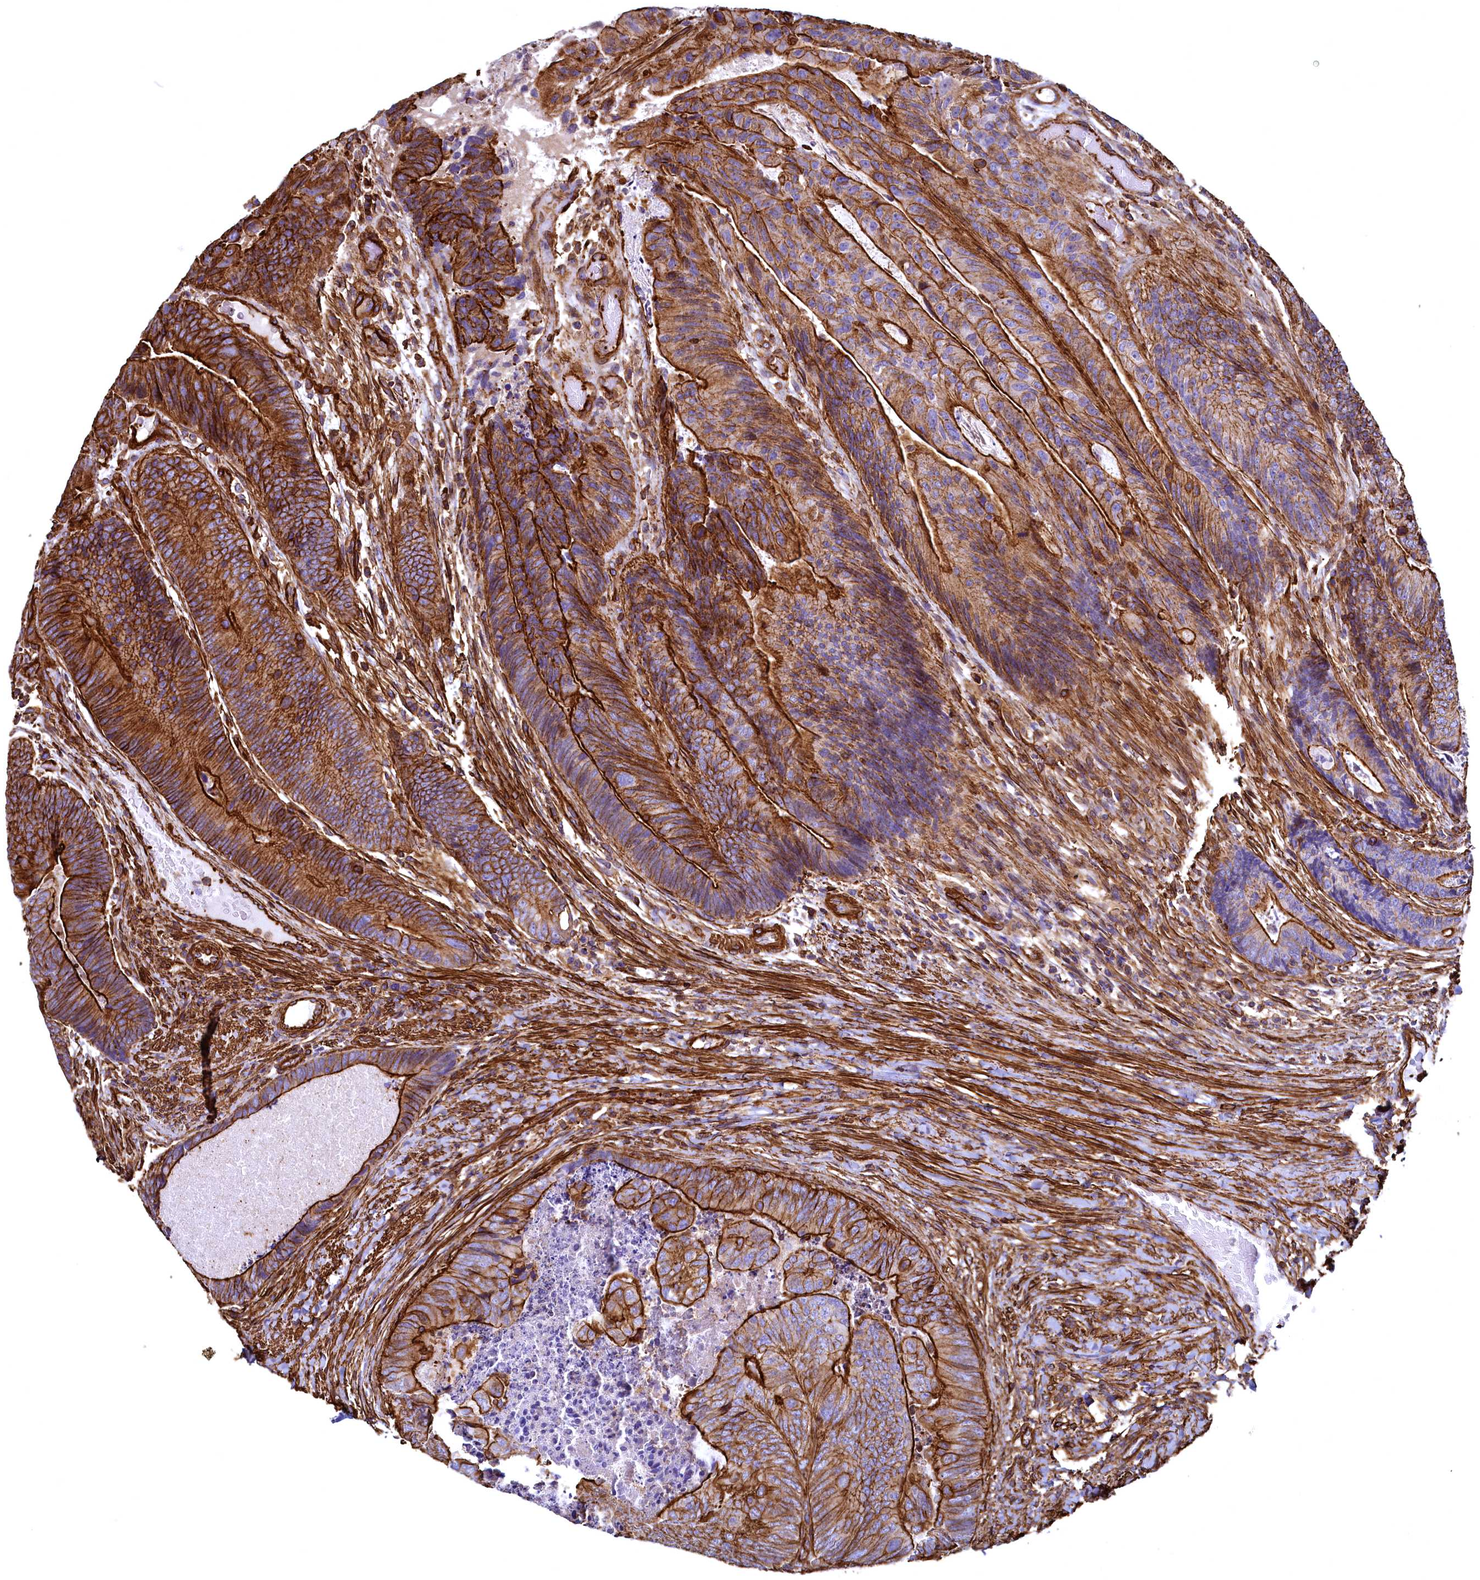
{"staining": {"intensity": "strong", "quantity": ">75%", "location": "cytoplasmic/membranous"}, "tissue": "colorectal cancer", "cell_type": "Tumor cells", "image_type": "cancer", "snomed": [{"axis": "morphology", "description": "Adenocarcinoma, NOS"}, {"axis": "topography", "description": "Colon"}], "caption": "This is a histology image of immunohistochemistry staining of adenocarcinoma (colorectal), which shows strong positivity in the cytoplasmic/membranous of tumor cells.", "gene": "THBS1", "patient": {"sex": "female", "age": 67}}